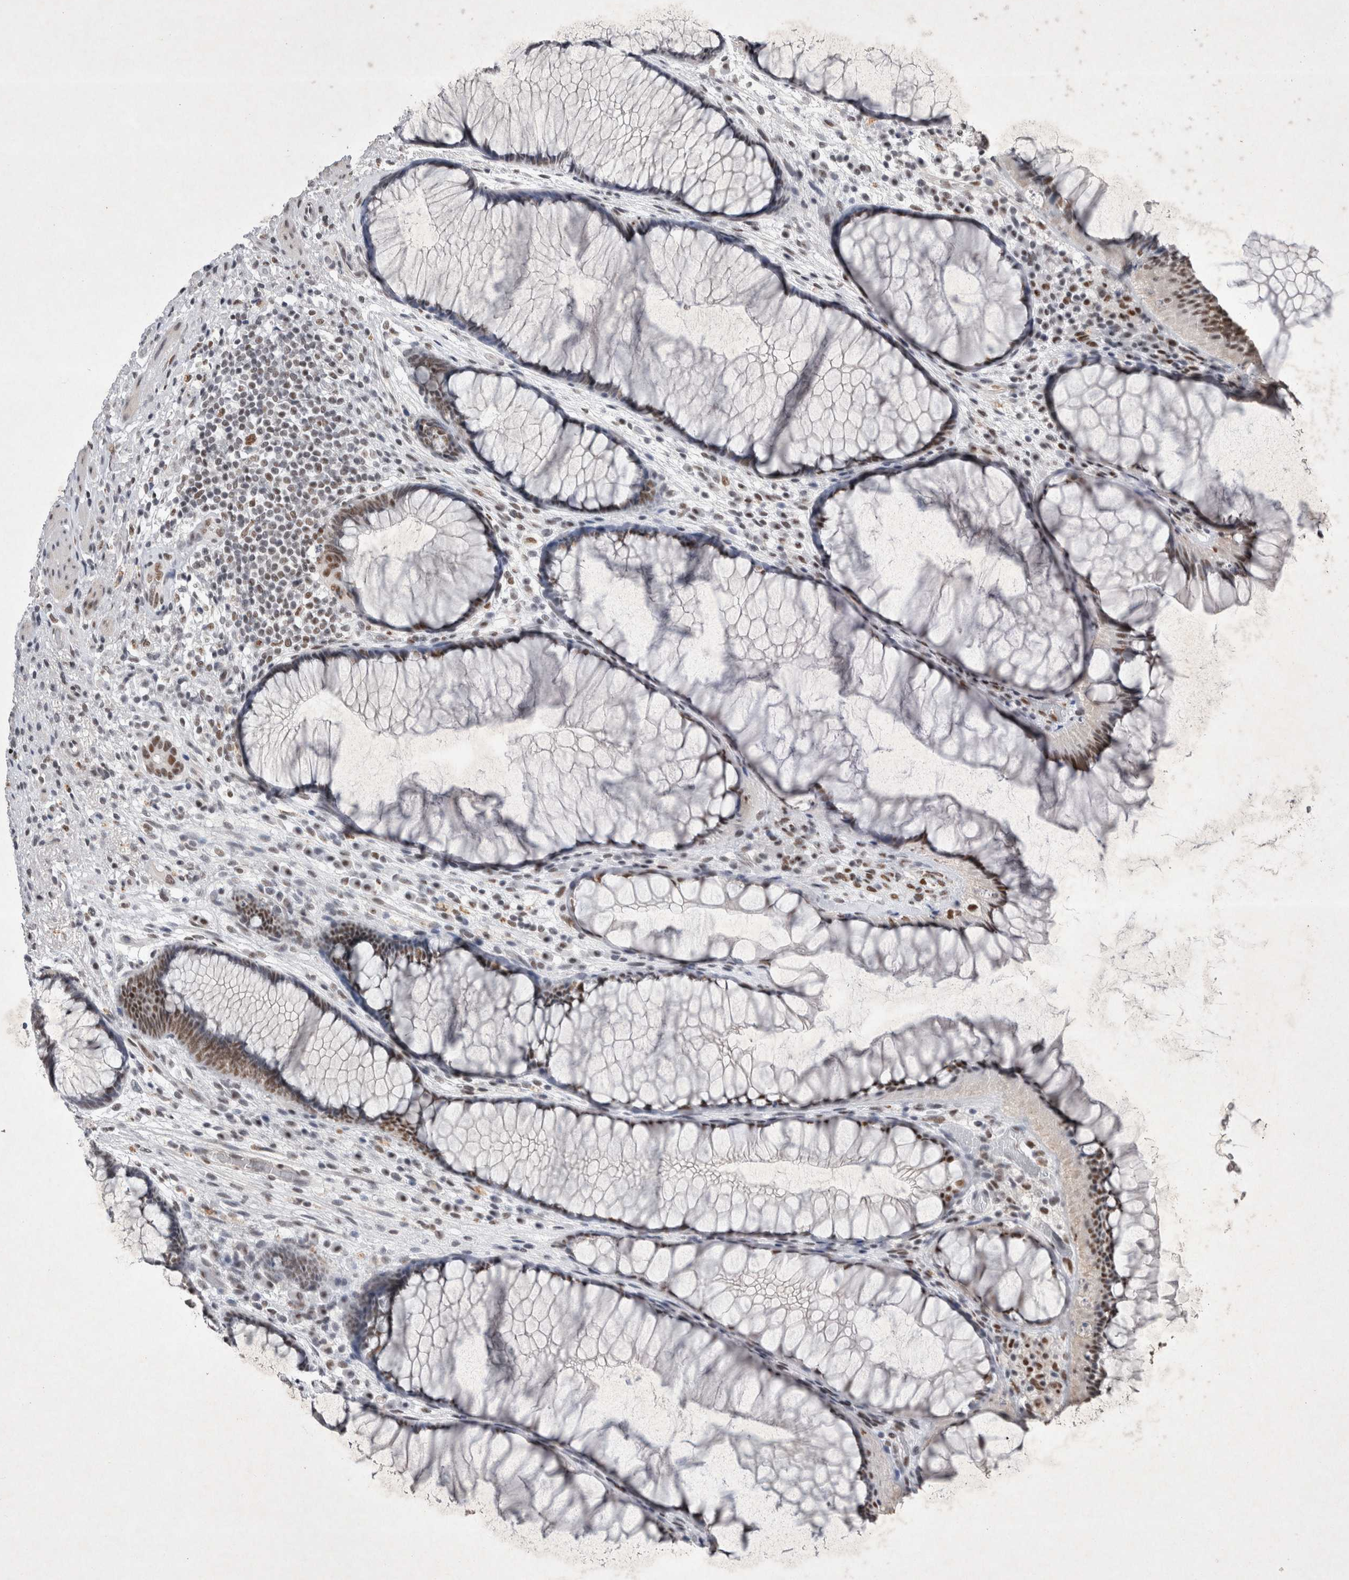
{"staining": {"intensity": "moderate", "quantity": ">75%", "location": "nuclear"}, "tissue": "rectum", "cell_type": "Glandular cells", "image_type": "normal", "snomed": [{"axis": "morphology", "description": "Normal tissue, NOS"}, {"axis": "topography", "description": "Rectum"}], "caption": "A high-resolution histopathology image shows immunohistochemistry staining of normal rectum, which reveals moderate nuclear positivity in about >75% of glandular cells. (DAB (3,3'-diaminobenzidine) = brown stain, brightfield microscopy at high magnification).", "gene": "RBM6", "patient": {"sex": "male", "age": 51}}